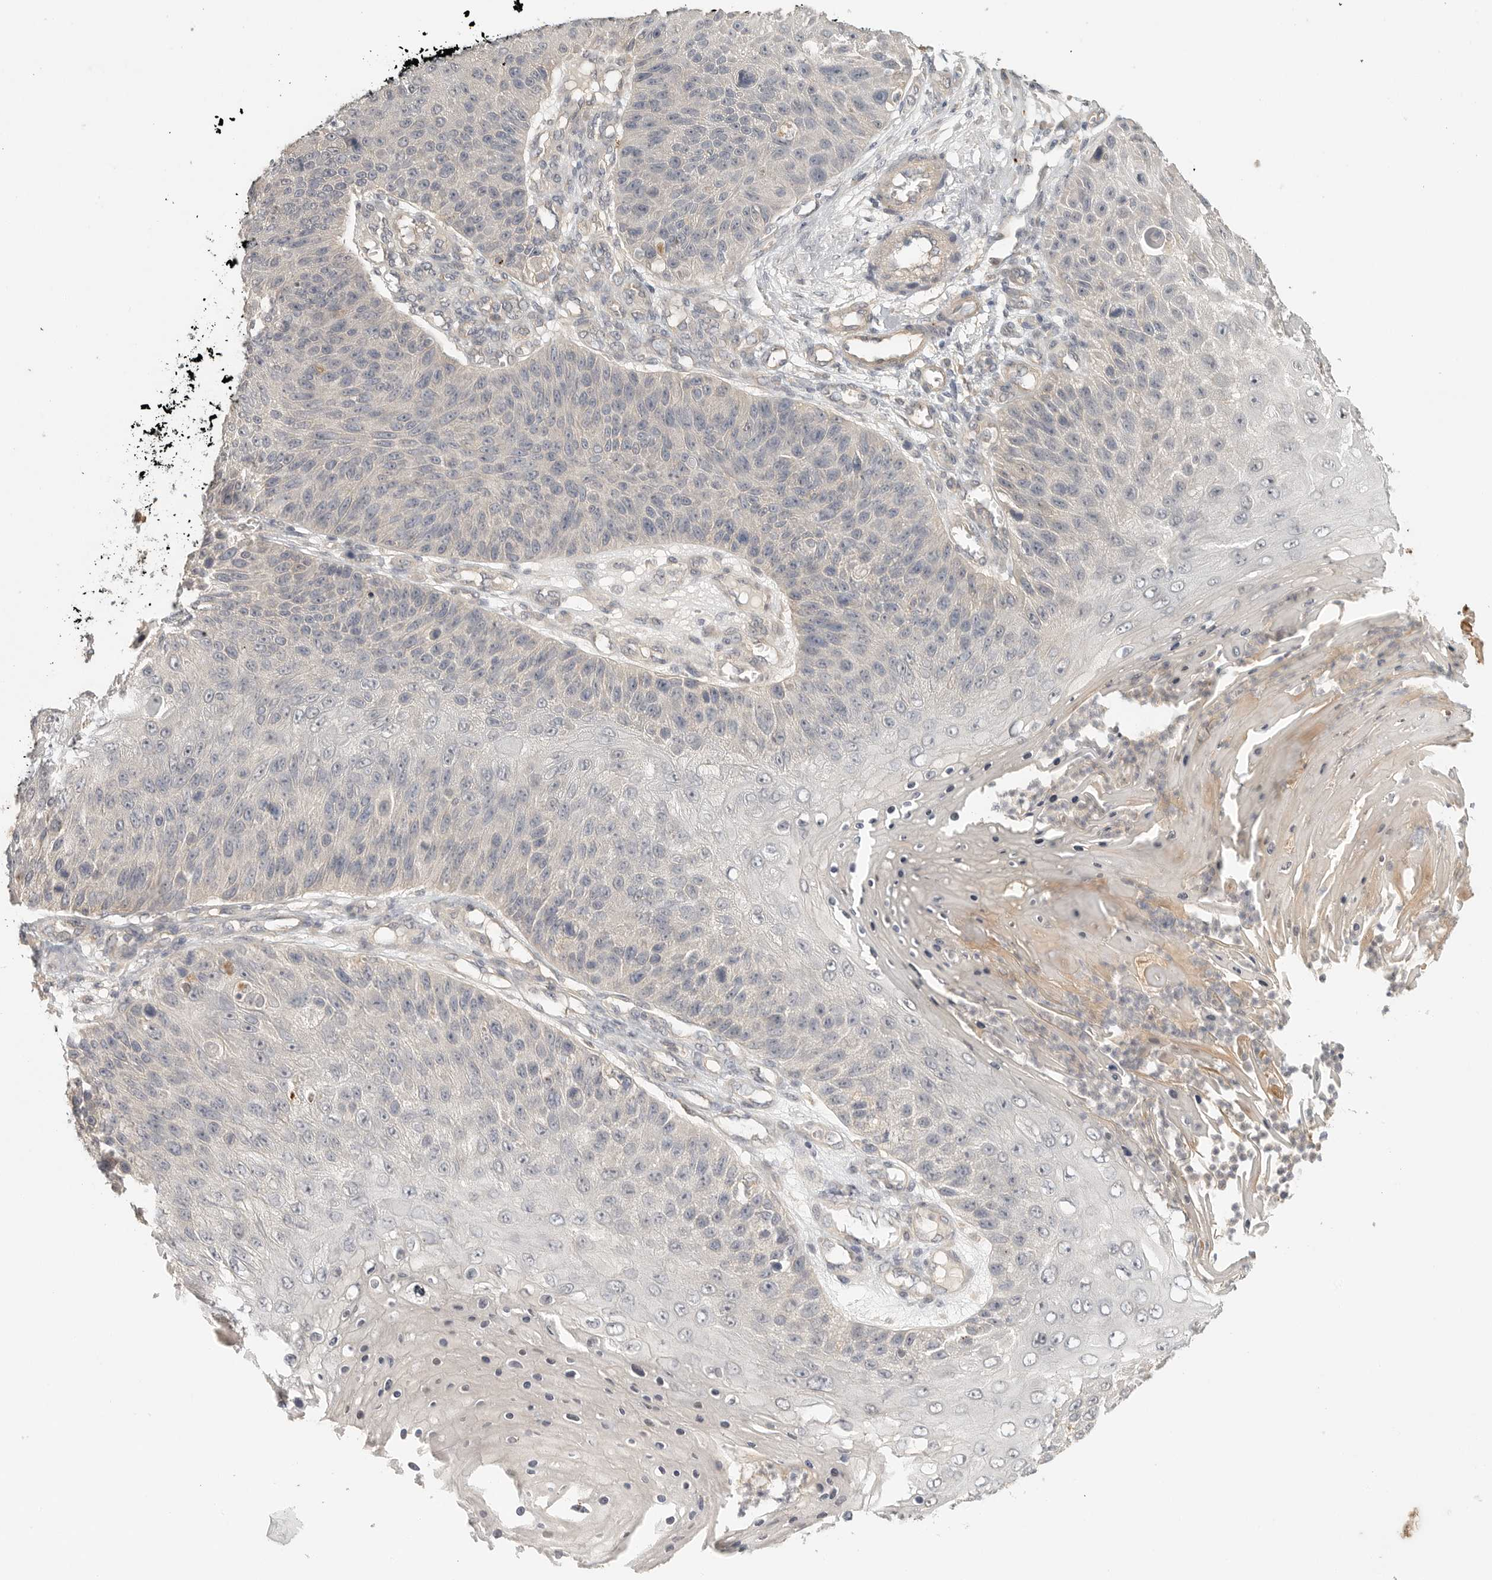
{"staining": {"intensity": "negative", "quantity": "none", "location": "none"}, "tissue": "skin cancer", "cell_type": "Tumor cells", "image_type": "cancer", "snomed": [{"axis": "morphology", "description": "Squamous cell carcinoma, NOS"}, {"axis": "topography", "description": "Skin"}], "caption": "A photomicrograph of skin squamous cell carcinoma stained for a protein shows no brown staining in tumor cells.", "gene": "HDAC6", "patient": {"sex": "female", "age": 88}}